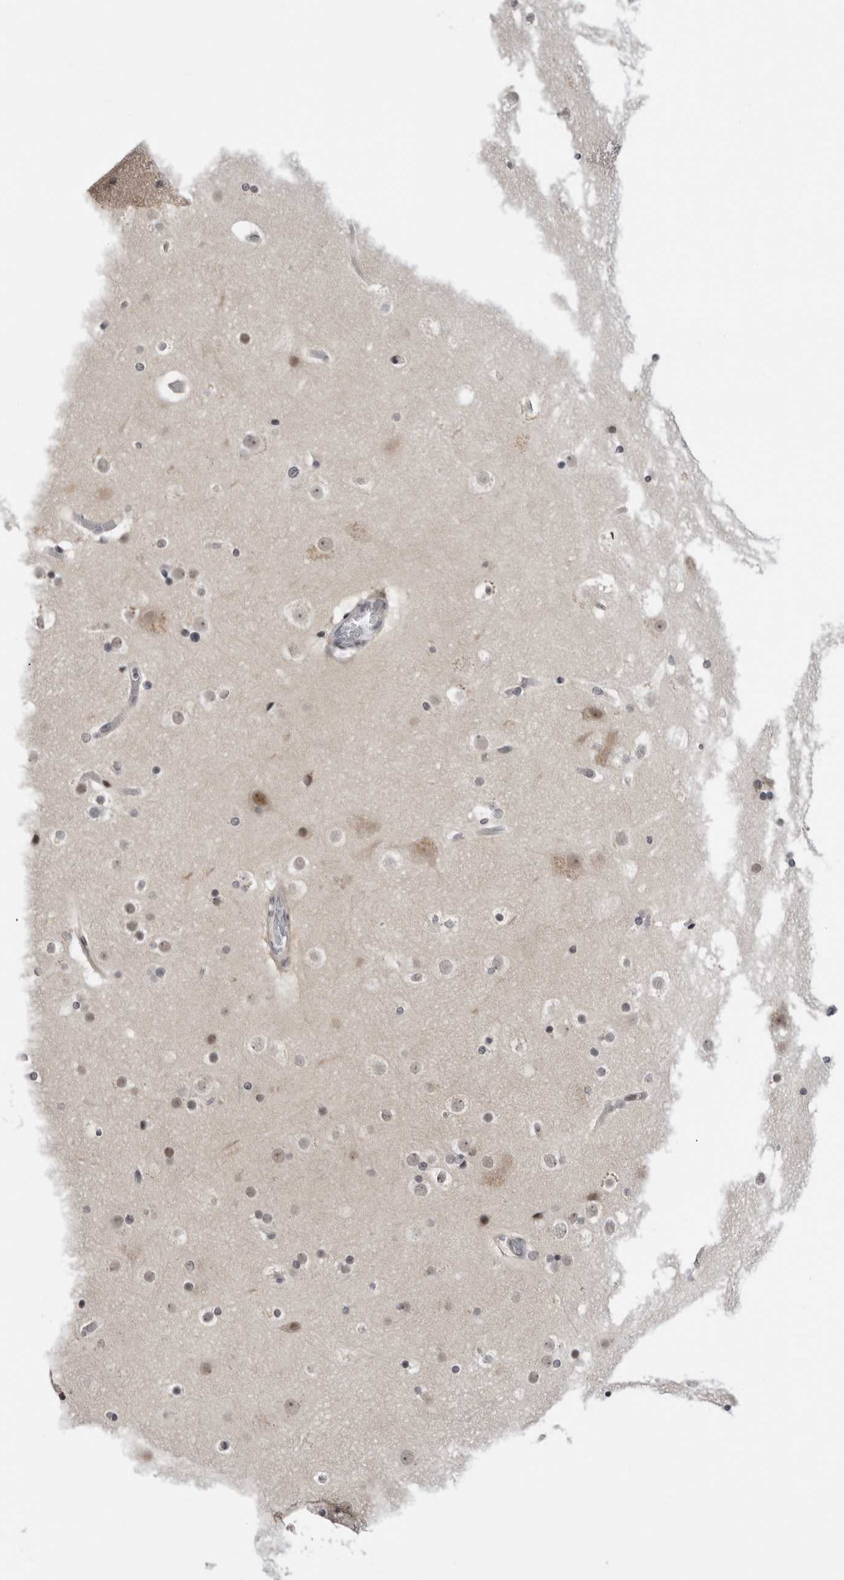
{"staining": {"intensity": "weak", "quantity": "25%-75%", "location": "nuclear"}, "tissue": "cerebral cortex", "cell_type": "Endothelial cells", "image_type": "normal", "snomed": [{"axis": "morphology", "description": "Normal tissue, NOS"}, {"axis": "topography", "description": "Cerebral cortex"}], "caption": "Immunohistochemical staining of benign human cerebral cortex reveals weak nuclear protein positivity in approximately 25%-75% of endothelial cells. (DAB = brown stain, brightfield microscopy at high magnification).", "gene": "ALPK2", "patient": {"sex": "male", "age": 57}}